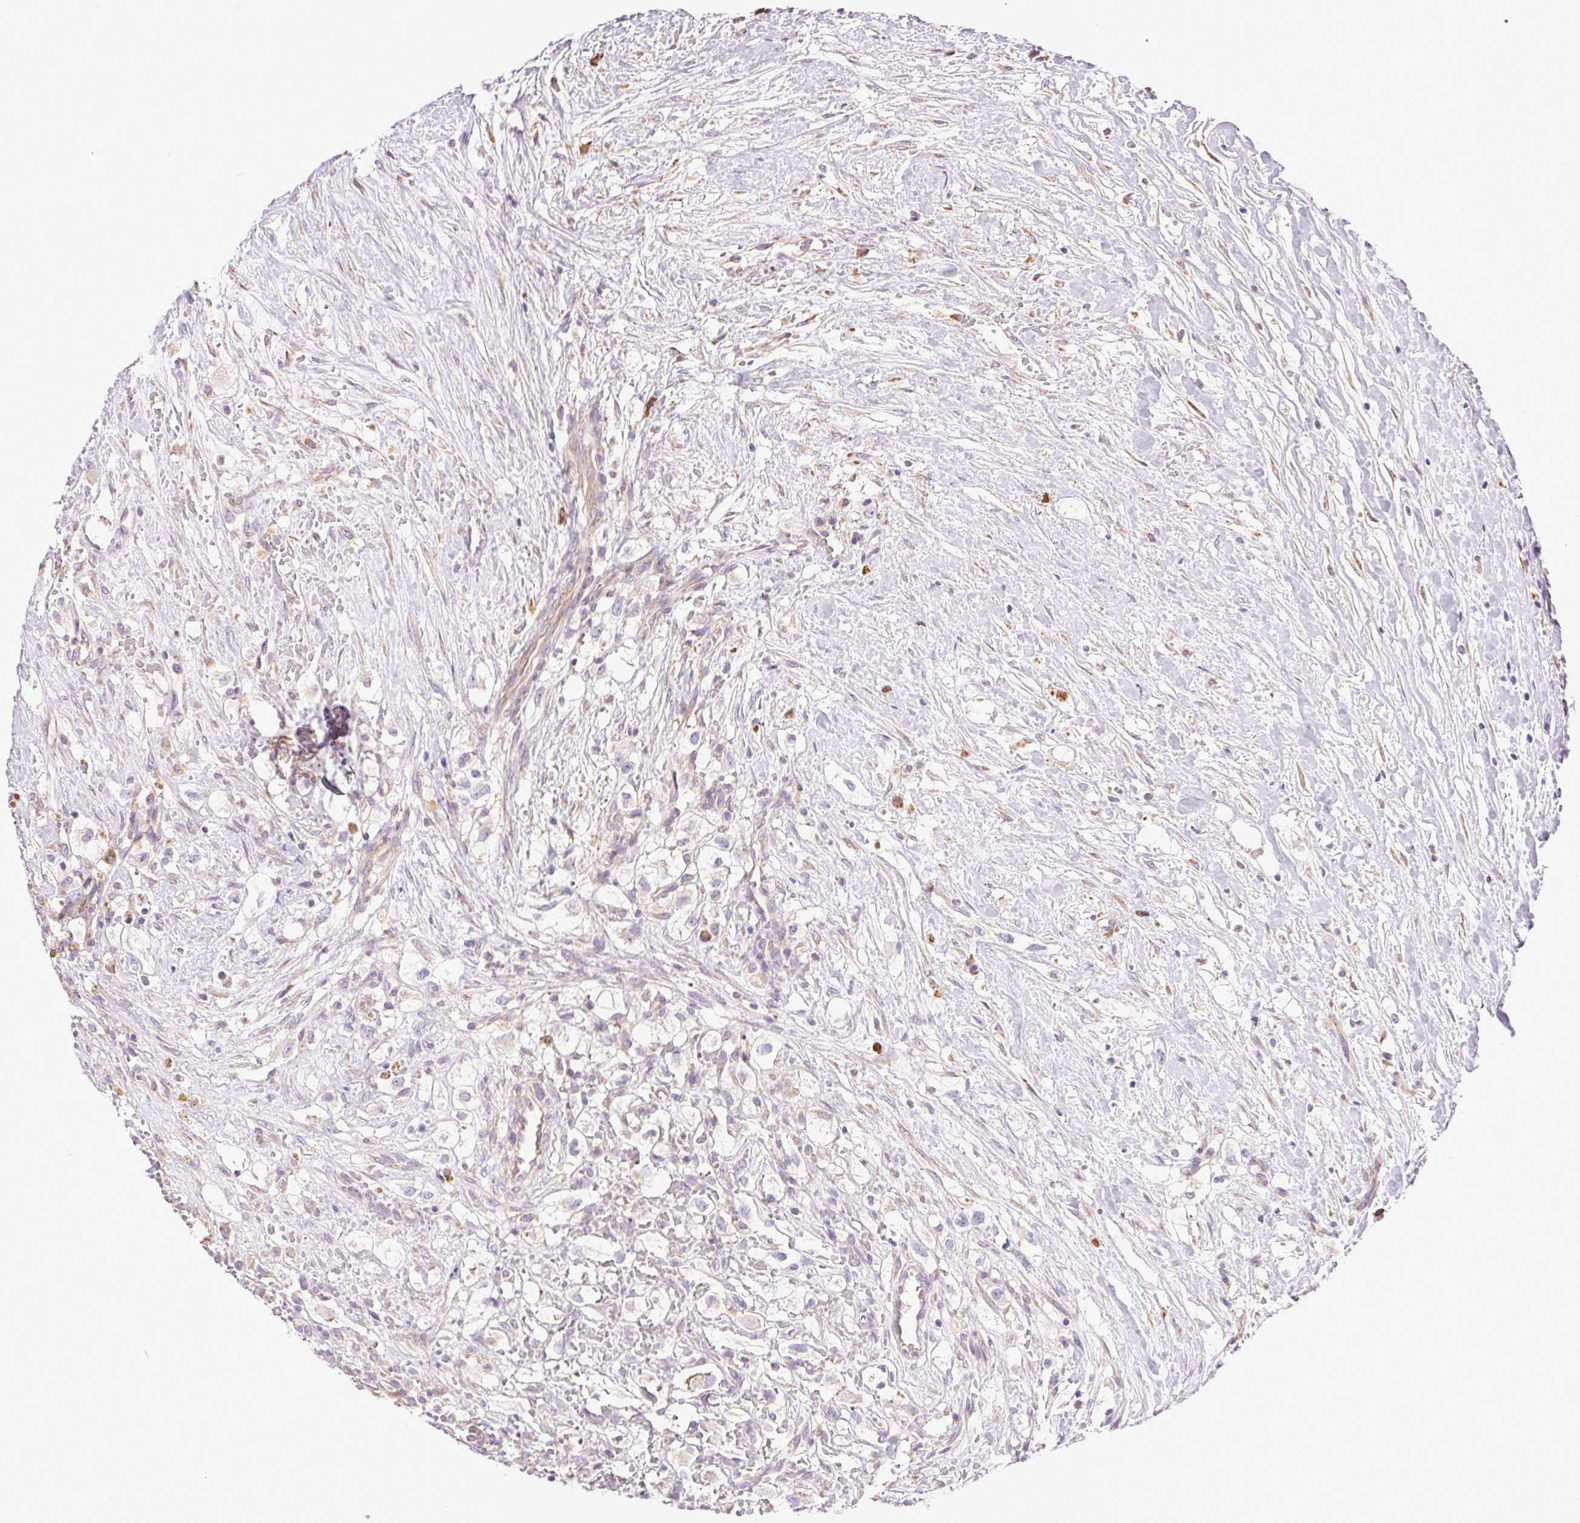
{"staining": {"intensity": "negative", "quantity": "none", "location": "none"}, "tissue": "renal cancer", "cell_type": "Tumor cells", "image_type": "cancer", "snomed": [{"axis": "morphology", "description": "Adenocarcinoma, NOS"}, {"axis": "topography", "description": "Kidney"}], "caption": "Adenocarcinoma (renal) stained for a protein using immunohistochemistry (IHC) shows no positivity tumor cells.", "gene": "SNX31", "patient": {"sex": "male", "age": 59}}